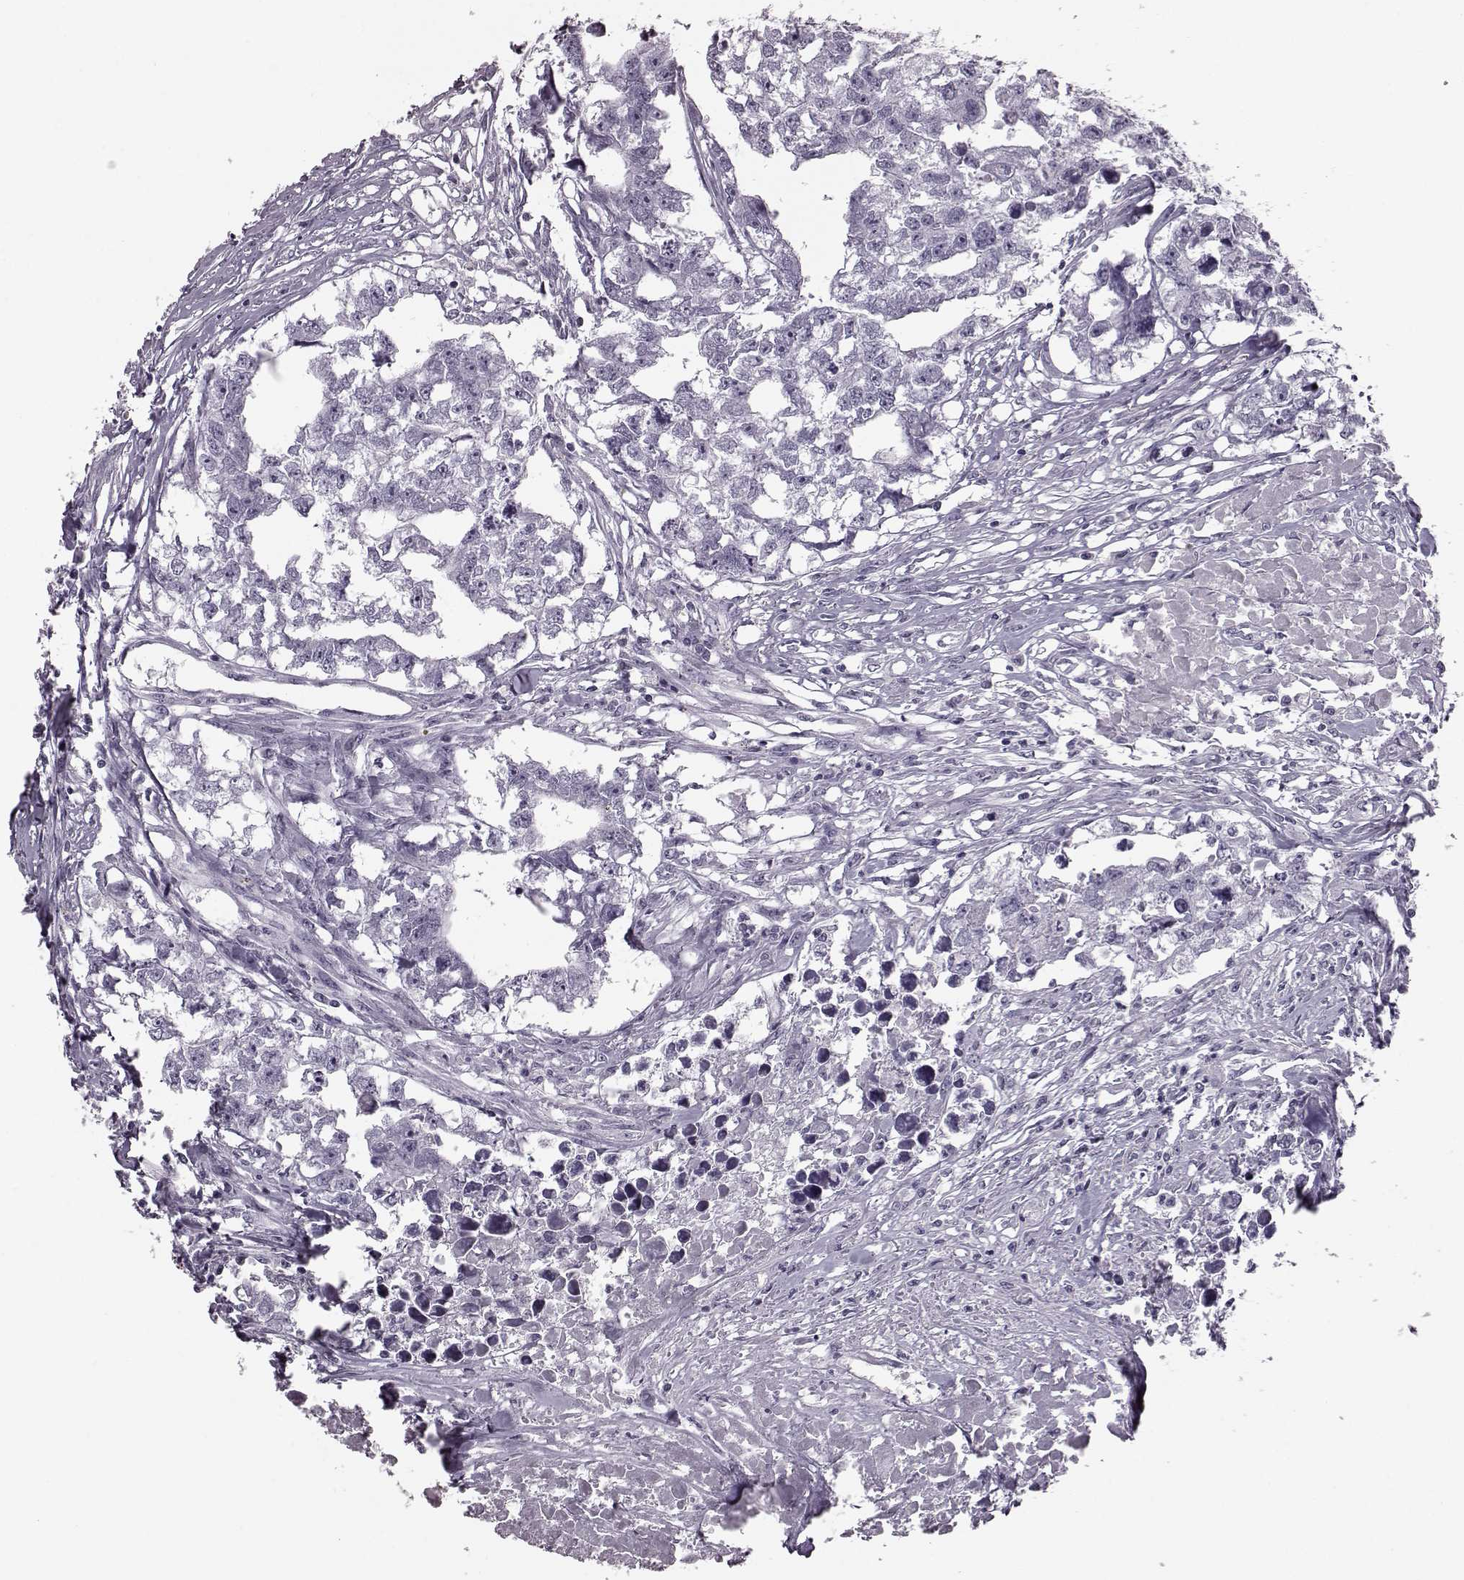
{"staining": {"intensity": "negative", "quantity": "none", "location": "none"}, "tissue": "testis cancer", "cell_type": "Tumor cells", "image_type": "cancer", "snomed": [{"axis": "morphology", "description": "Carcinoma, Embryonal, NOS"}, {"axis": "morphology", "description": "Teratoma, malignant, NOS"}, {"axis": "topography", "description": "Testis"}], "caption": "A micrograph of testis embryonal carcinoma stained for a protein reveals no brown staining in tumor cells.", "gene": "JSRP1", "patient": {"sex": "male", "age": 44}}